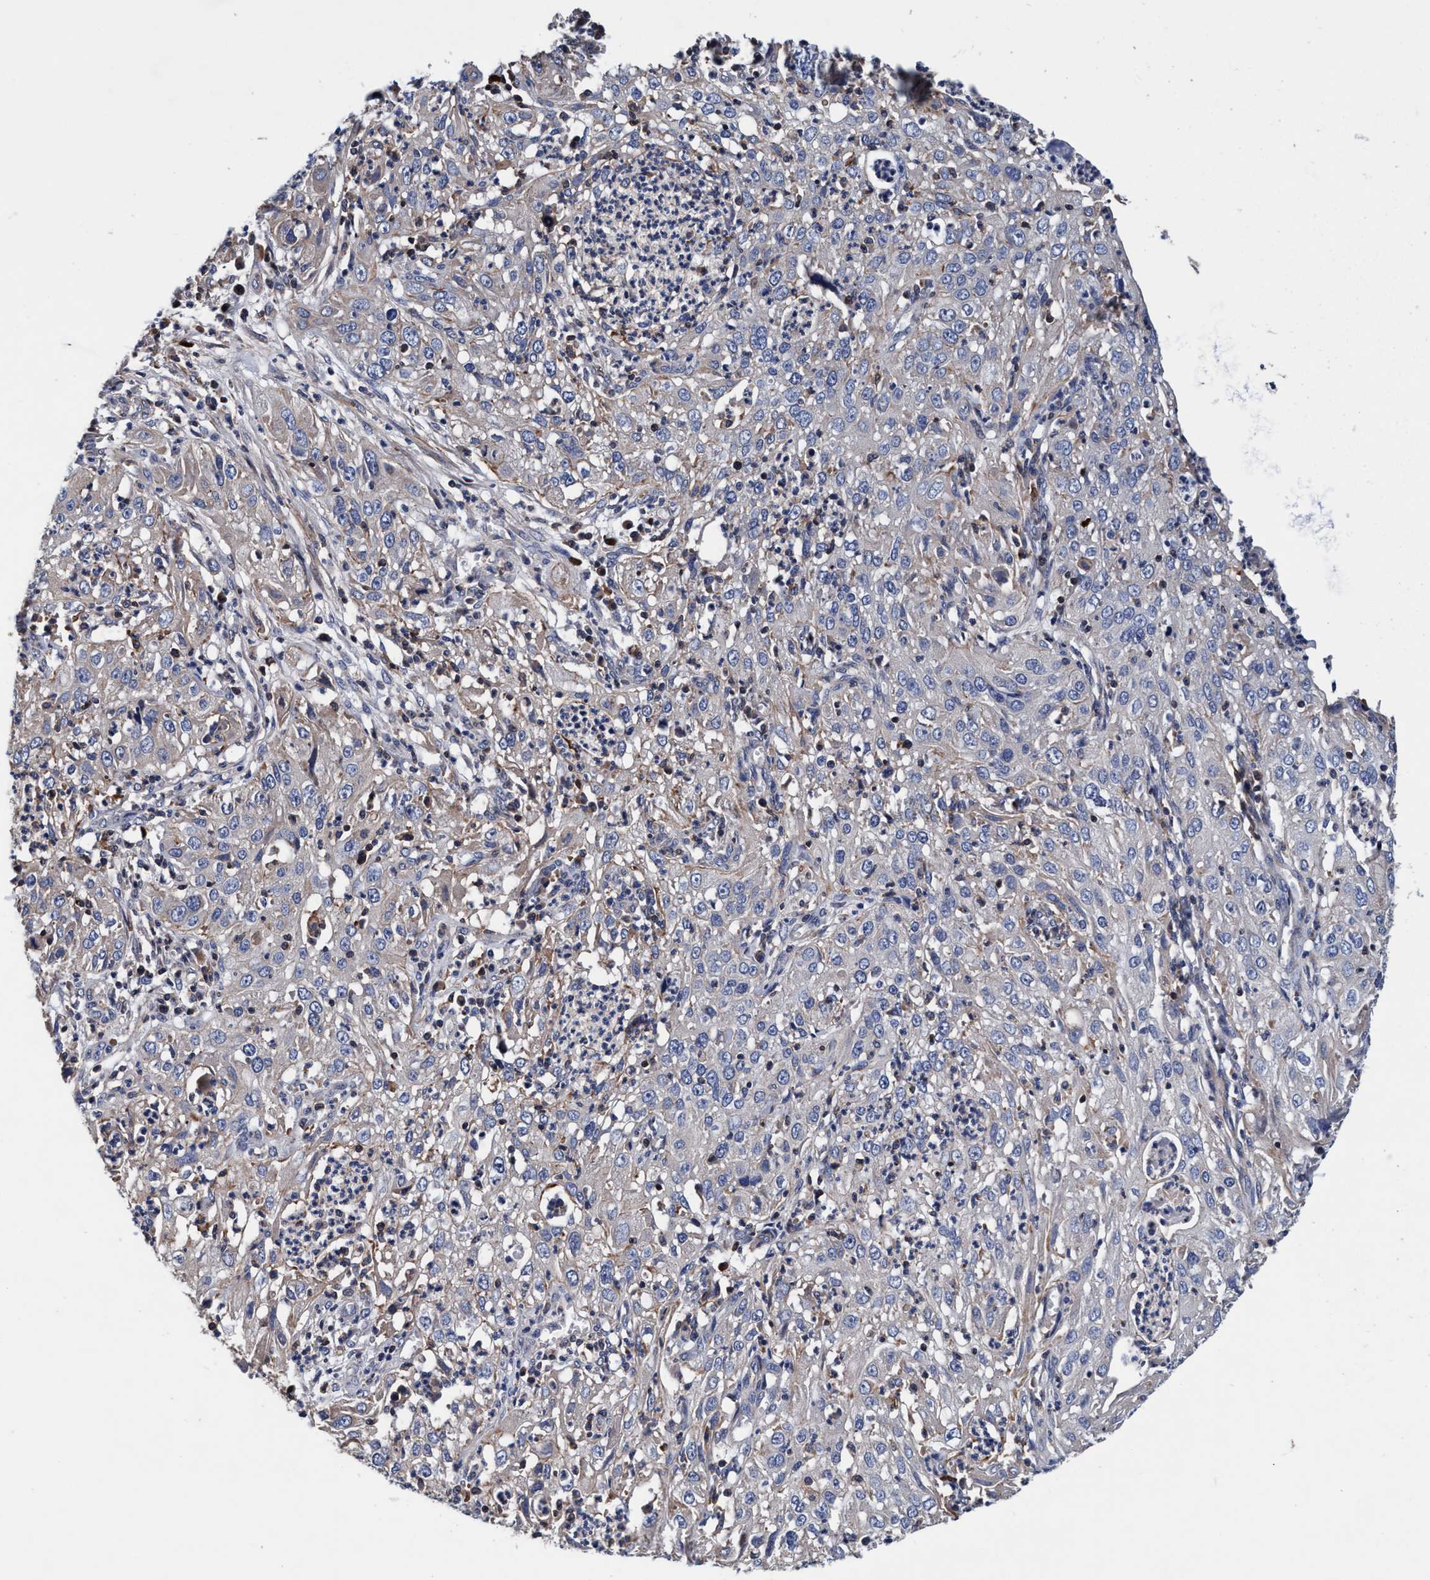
{"staining": {"intensity": "negative", "quantity": "none", "location": "none"}, "tissue": "cervical cancer", "cell_type": "Tumor cells", "image_type": "cancer", "snomed": [{"axis": "morphology", "description": "Squamous cell carcinoma, NOS"}, {"axis": "topography", "description": "Cervix"}], "caption": "Photomicrograph shows no significant protein positivity in tumor cells of cervical cancer. (Brightfield microscopy of DAB IHC at high magnification).", "gene": "RNF208", "patient": {"sex": "female", "age": 32}}